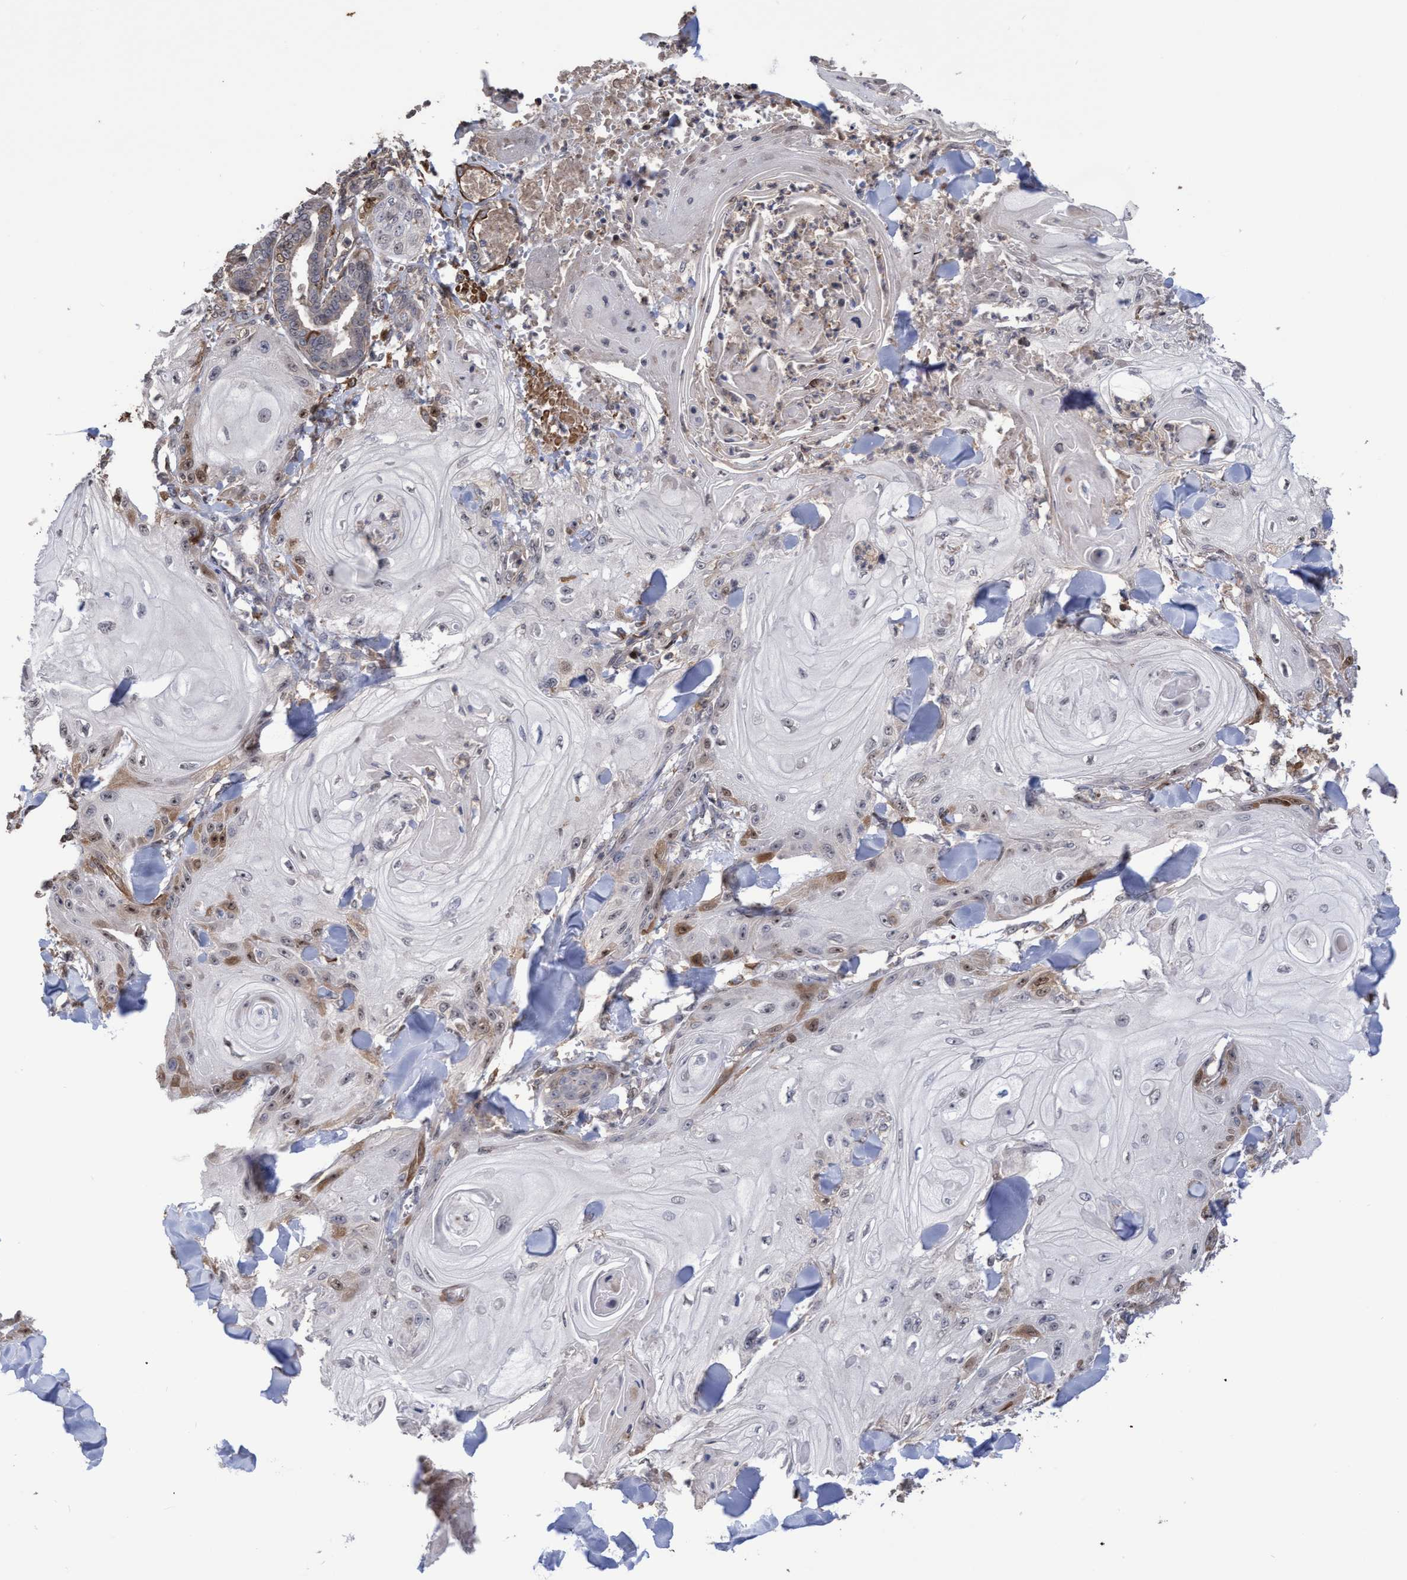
{"staining": {"intensity": "moderate", "quantity": "<25%", "location": "cytoplasmic/membranous,nuclear"}, "tissue": "skin cancer", "cell_type": "Tumor cells", "image_type": "cancer", "snomed": [{"axis": "morphology", "description": "Squamous cell carcinoma, NOS"}, {"axis": "topography", "description": "Skin"}], "caption": "A histopathology image showing moderate cytoplasmic/membranous and nuclear staining in approximately <25% of tumor cells in skin cancer (squamous cell carcinoma), as visualized by brown immunohistochemical staining.", "gene": "SLBP", "patient": {"sex": "male", "age": 74}}